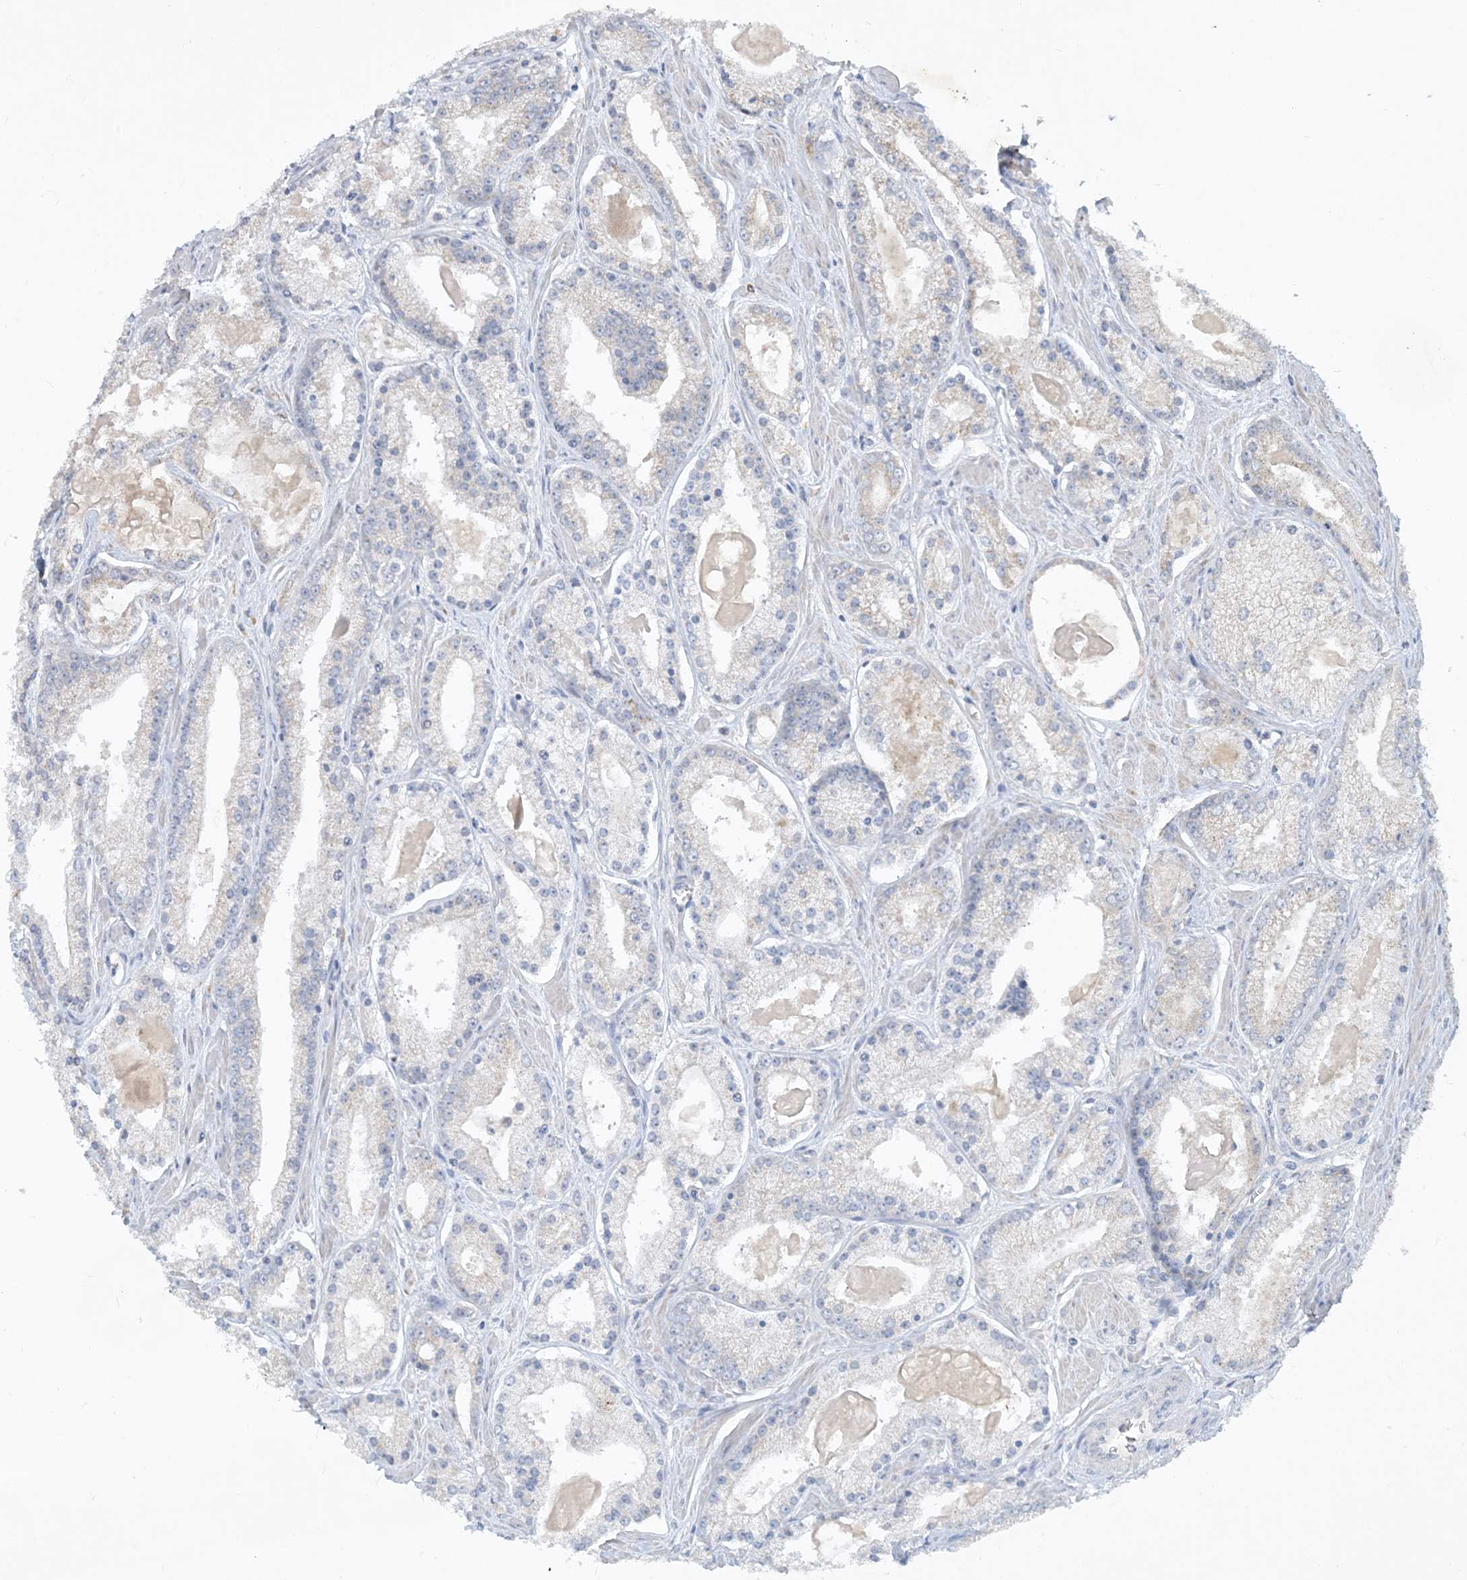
{"staining": {"intensity": "negative", "quantity": "none", "location": "none"}, "tissue": "prostate cancer", "cell_type": "Tumor cells", "image_type": "cancer", "snomed": [{"axis": "morphology", "description": "Adenocarcinoma, Low grade"}, {"axis": "topography", "description": "Prostate"}], "caption": "Immunohistochemical staining of human prostate cancer (adenocarcinoma (low-grade)) displays no significant positivity in tumor cells.", "gene": "CCDC14", "patient": {"sex": "male", "age": 54}}